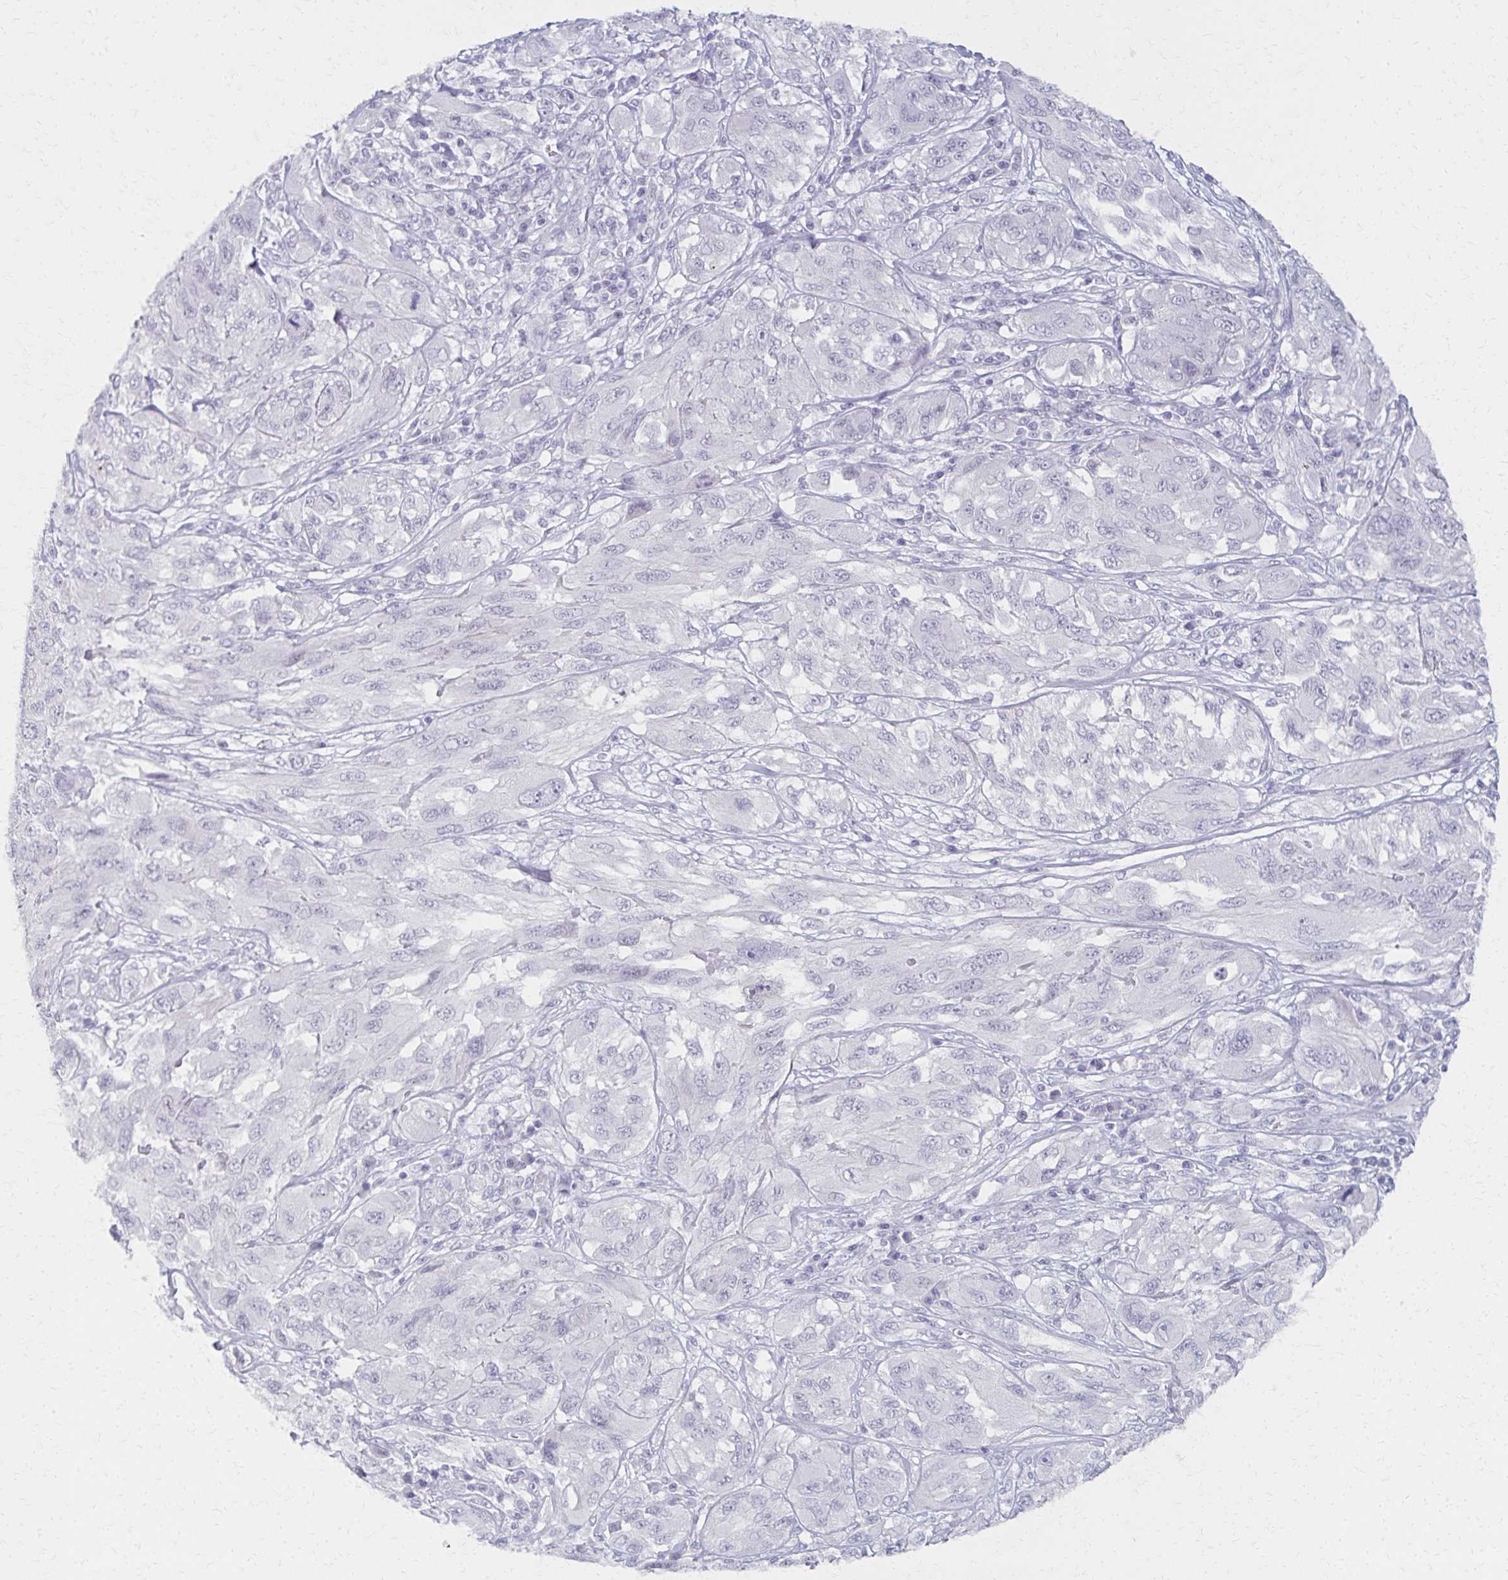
{"staining": {"intensity": "negative", "quantity": "none", "location": "none"}, "tissue": "melanoma", "cell_type": "Tumor cells", "image_type": "cancer", "snomed": [{"axis": "morphology", "description": "Malignant melanoma, NOS"}, {"axis": "topography", "description": "Skin"}], "caption": "Image shows no protein positivity in tumor cells of melanoma tissue.", "gene": "MORC4", "patient": {"sex": "female", "age": 91}}